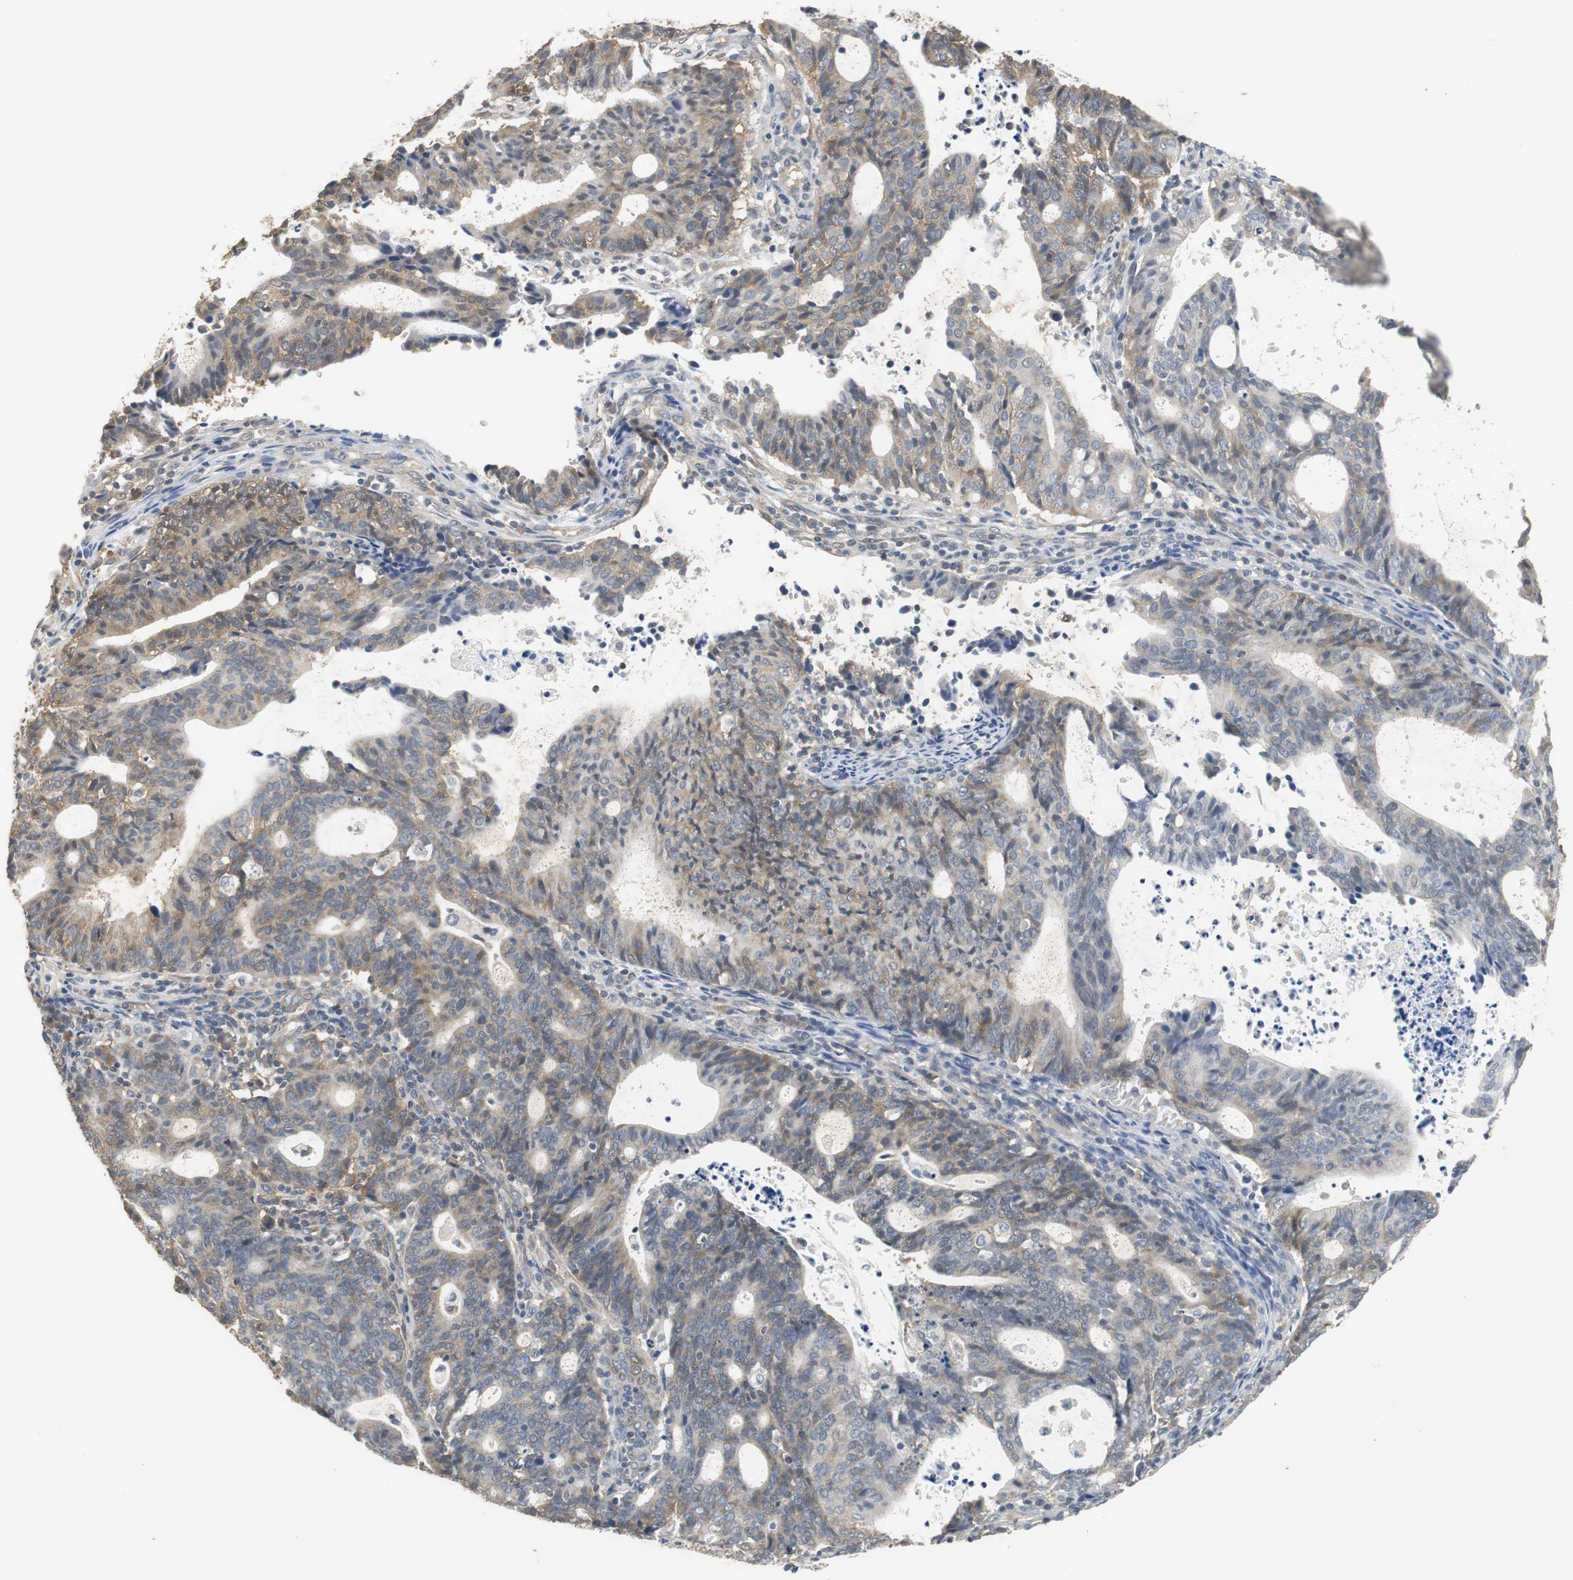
{"staining": {"intensity": "moderate", "quantity": ">75%", "location": "cytoplasmic/membranous"}, "tissue": "endometrial cancer", "cell_type": "Tumor cells", "image_type": "cancer", "snomed": [{"axis": "morphology", "description": "Adenocarcinoma, NOS"}, {"axis": "topography", "description": "Uterus"}], "caption": "Endometrial adenocarcinoma tissue shows moderate cytoplasmic/membranous staining in about >75% of tumor cells", "gene": "UBQLN2", "patient": {"sex": "female", "age": 83}}